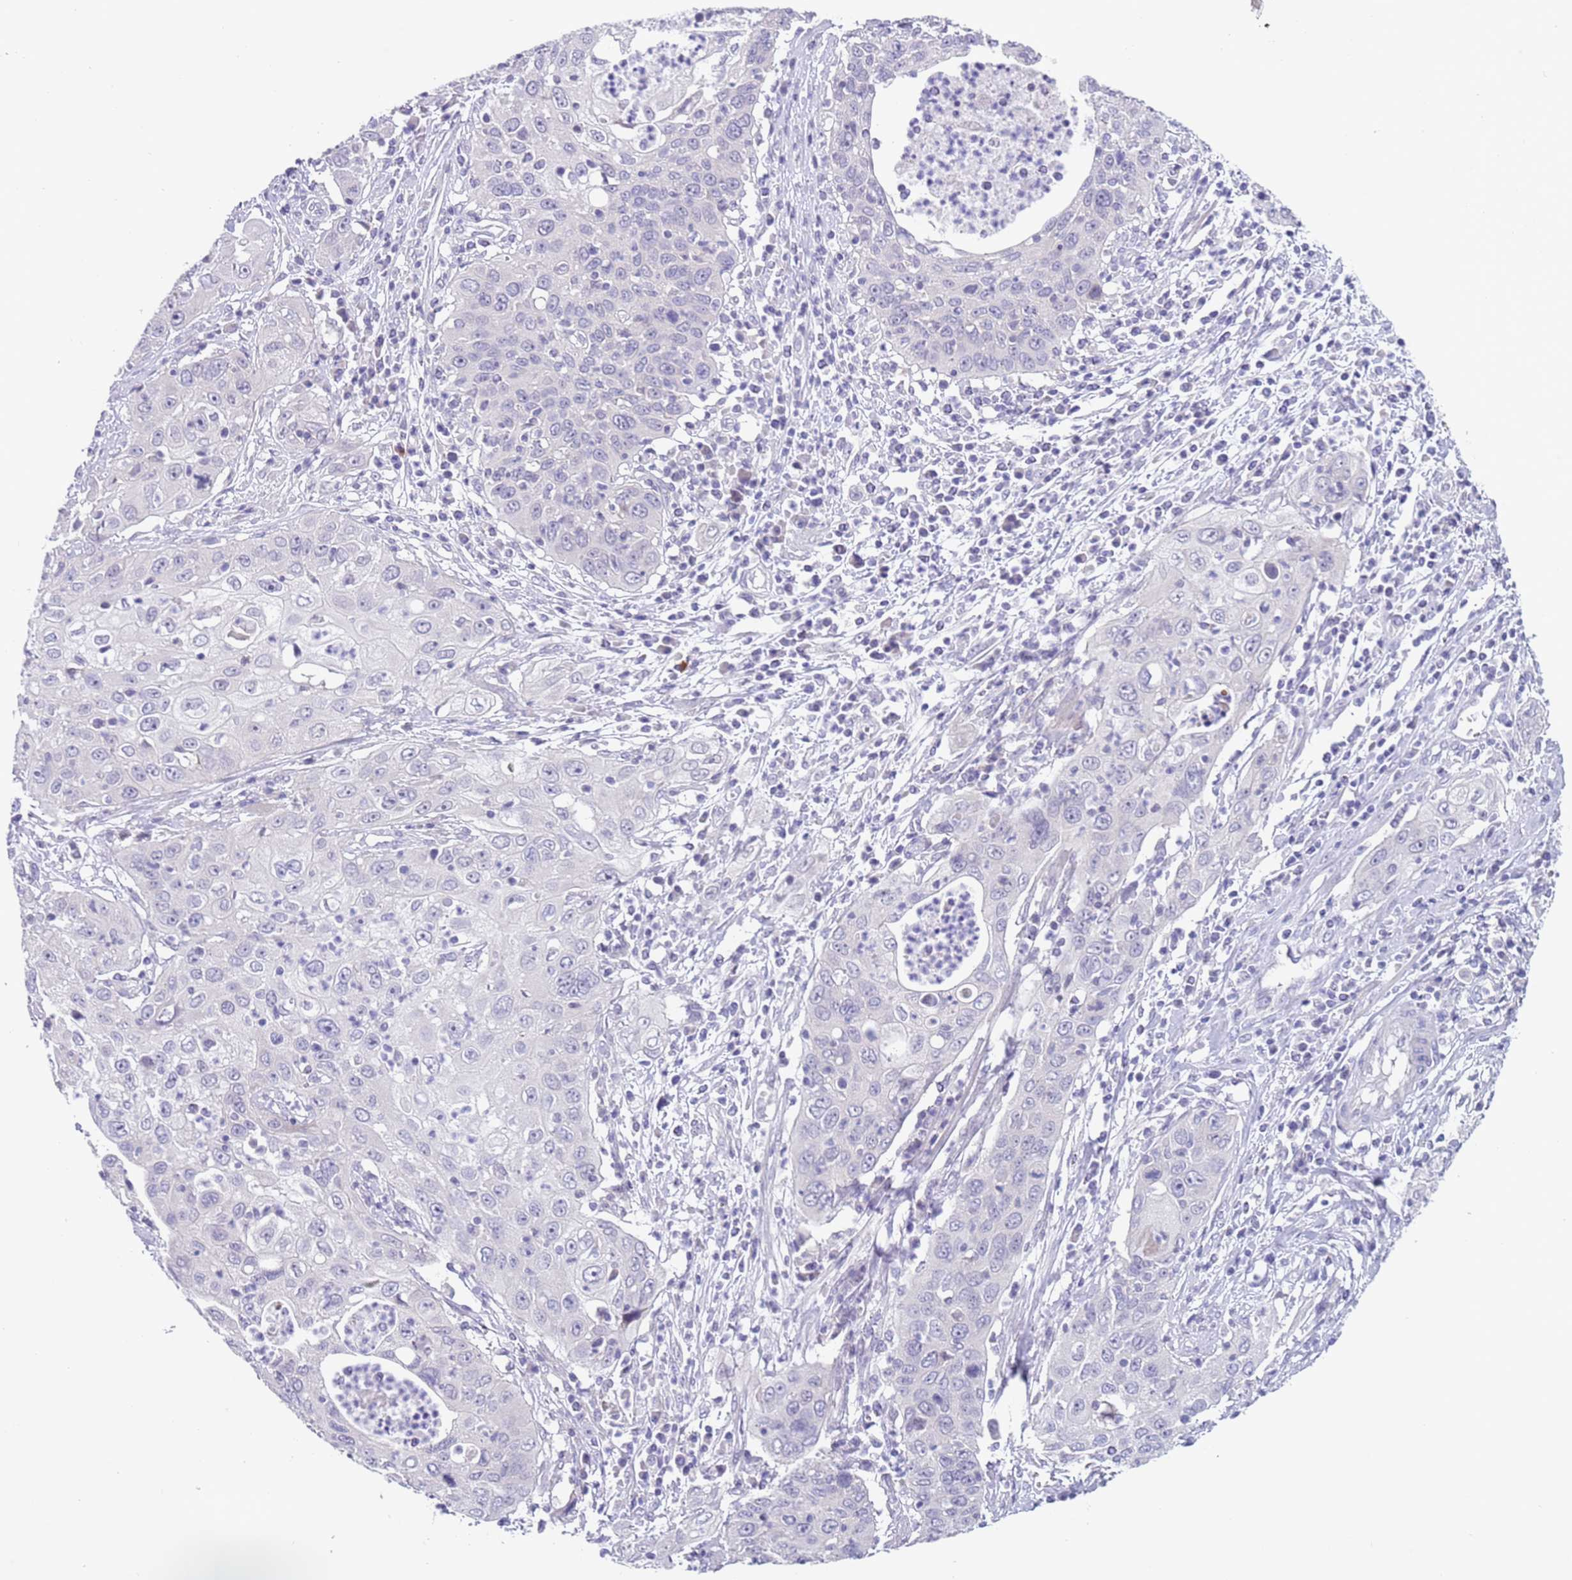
{"staining": {"intensity": "negative", "quantity": "none", "location": "none"}, "tissue": "cervical cancer", "cell_type": "Tumor cells", "image_type": "cancer", "snomed": [{"axis": "morphology", "description": "Squamous cell carcinoma, NOS"}, {"axis": "topography", "description": "Cervix"}], "caption": "Tumor cells are negative for protein expression in human squamous cell carcinoma (cervical).", "gene": "SPIRE2", "patient": {"sex": "female", "age": 36}}